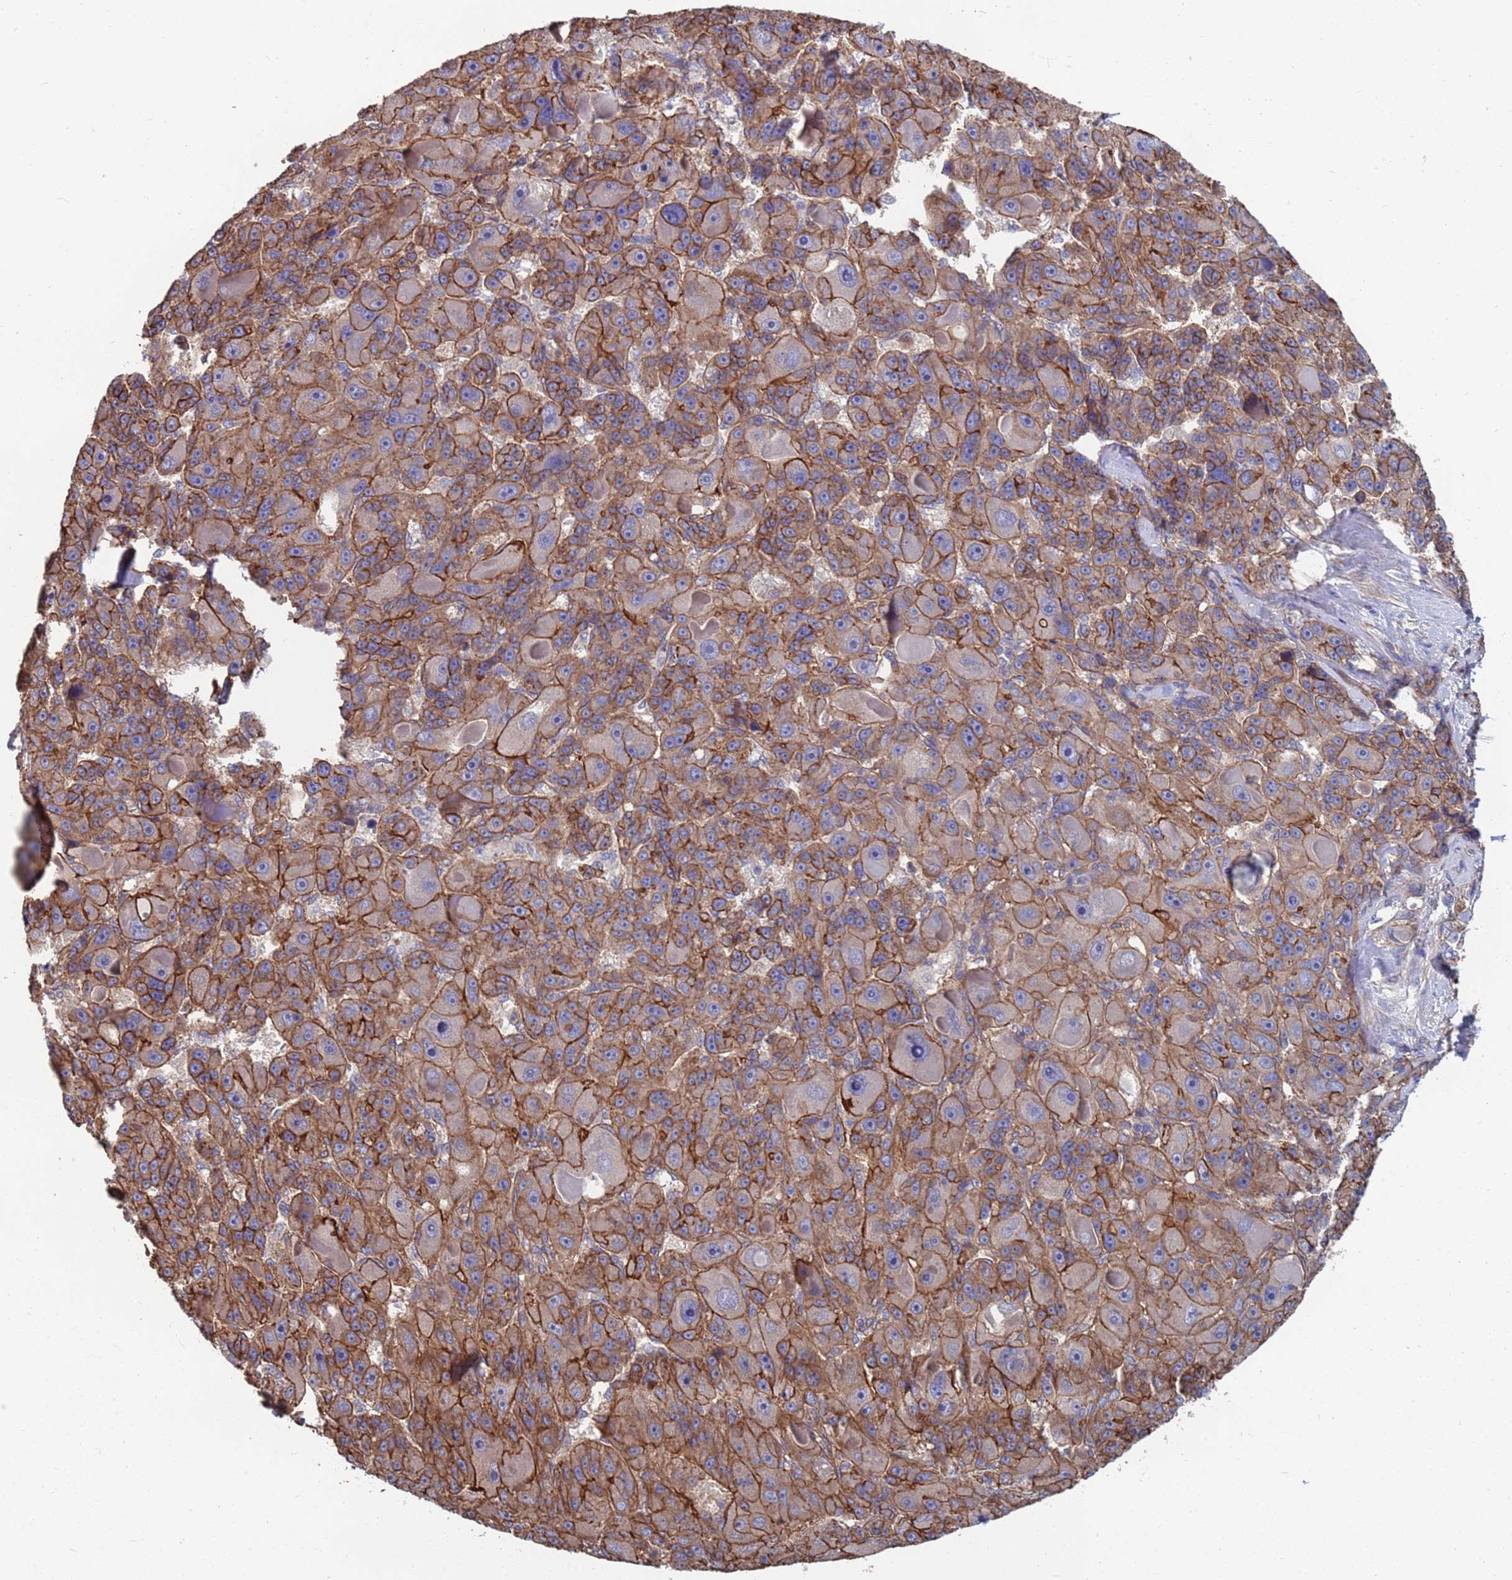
{"staining": {"intensity": "moderate", "quantity": ">75%", "location": "cytoplasmic/membranous"}, "tissue": "liver cancer", "cell_type": "Tumor cells", "image_type": "cancer", "snomed": [{"axis": "morphology", "description": "Carcinoma, Hepatocellular, NOS"}, {"axis": "topography", "description": "Liver"}], "caption": "Immunohistochemistry of liver cancer displays medium levels of moderate cytoplasmic/membranous positivity in about >75% of tumor cells.", "gene": "NDUFAF6", "patient": {"sex": "male", "age": 76}}